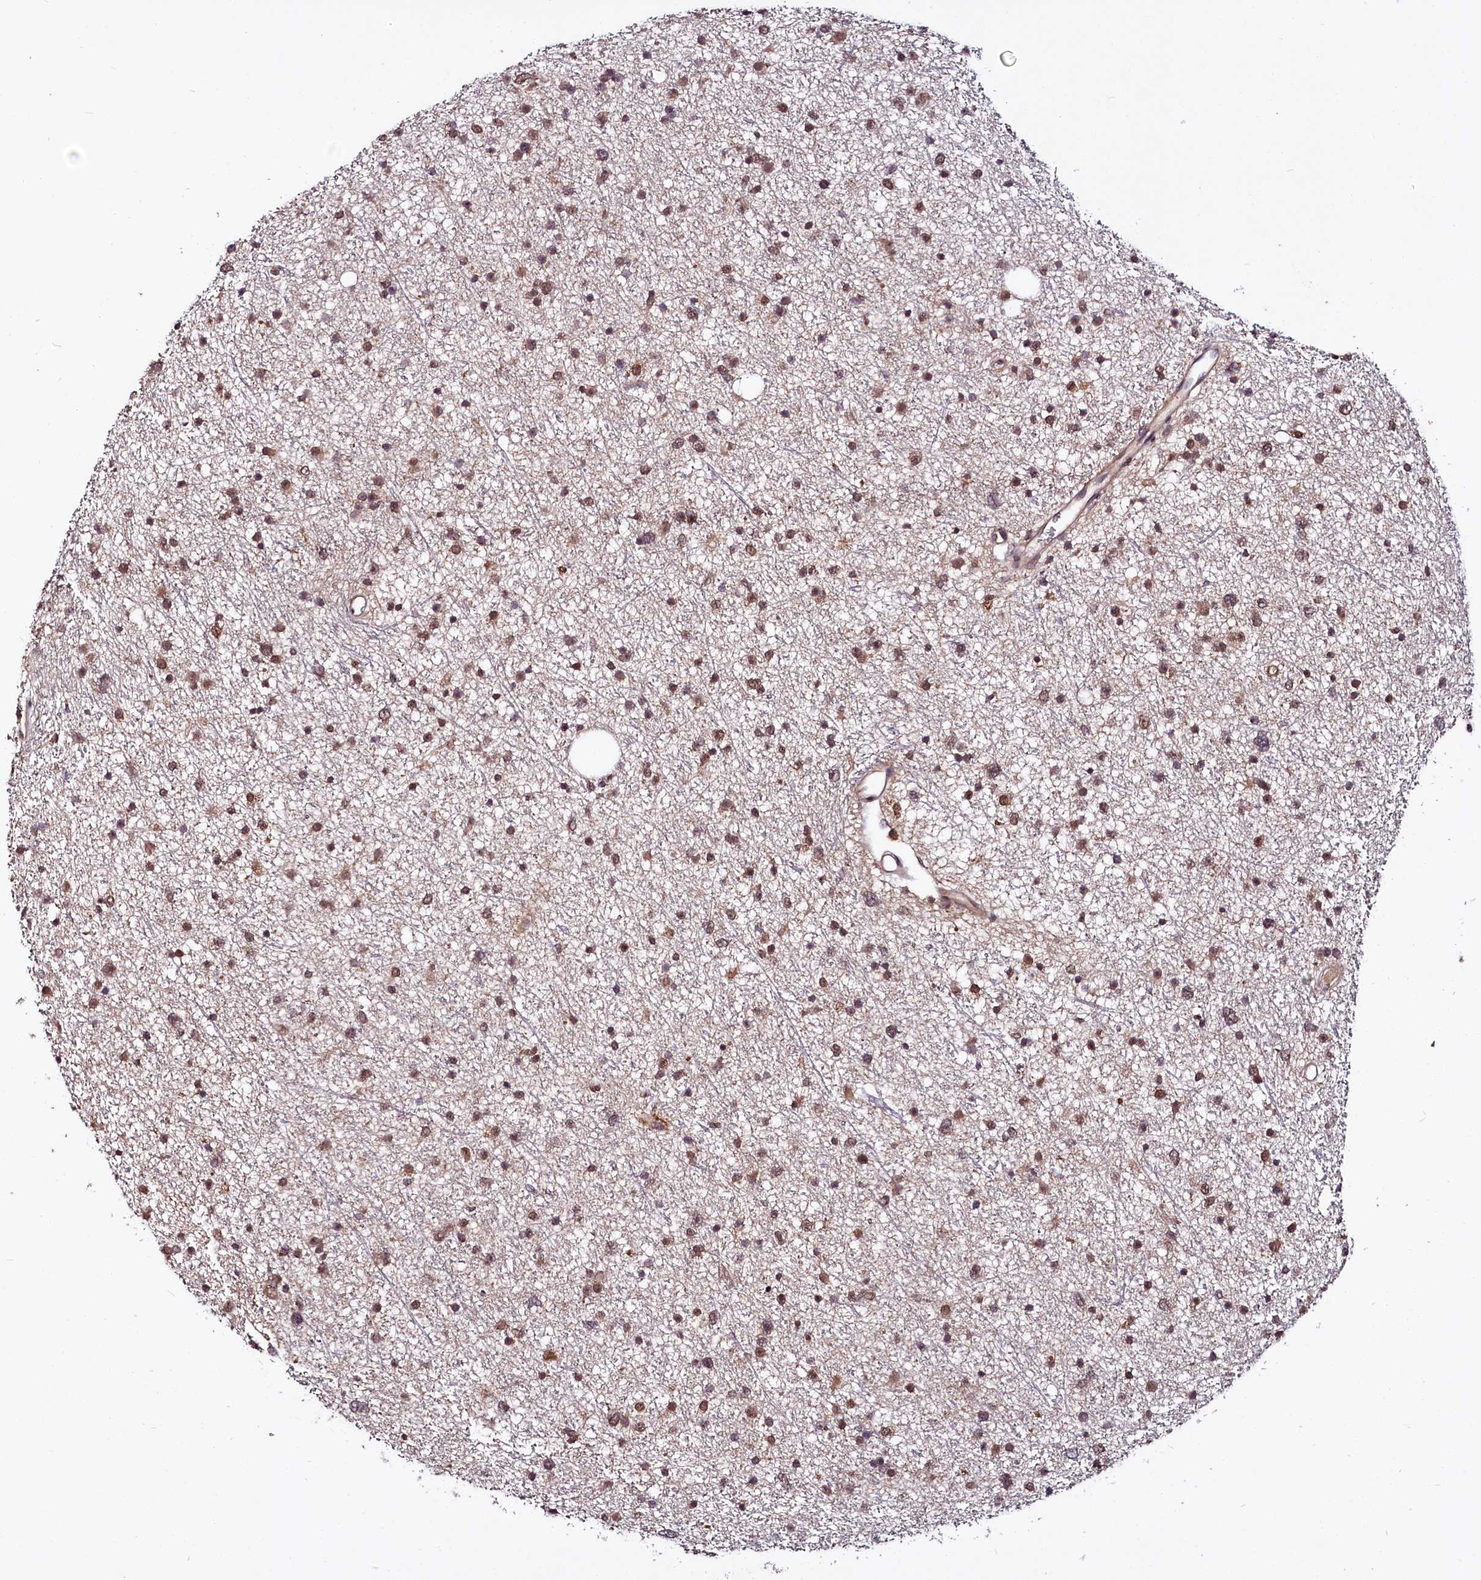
{"staining": {"intensity": "moderate", "quantity": ">75%", "location": "nuclear"}, "tissue": "glioma", "cell_type": "Tumor cells", "image_type": "cancer", "snomed": [{"axis": "morphology", "description": "Glioma, malignant, Low grade"}, {"axis": "topography", "description": "Cerebral cortex"}], "caption": "Immunohistochemical staining of human low-grade glioma (malignant) shows medium levels of moderate nuclear protein staining in approximately >75% of tumor cells.", "gene": "UBE3A", "patient": {"sex": "female", "age": 39}}